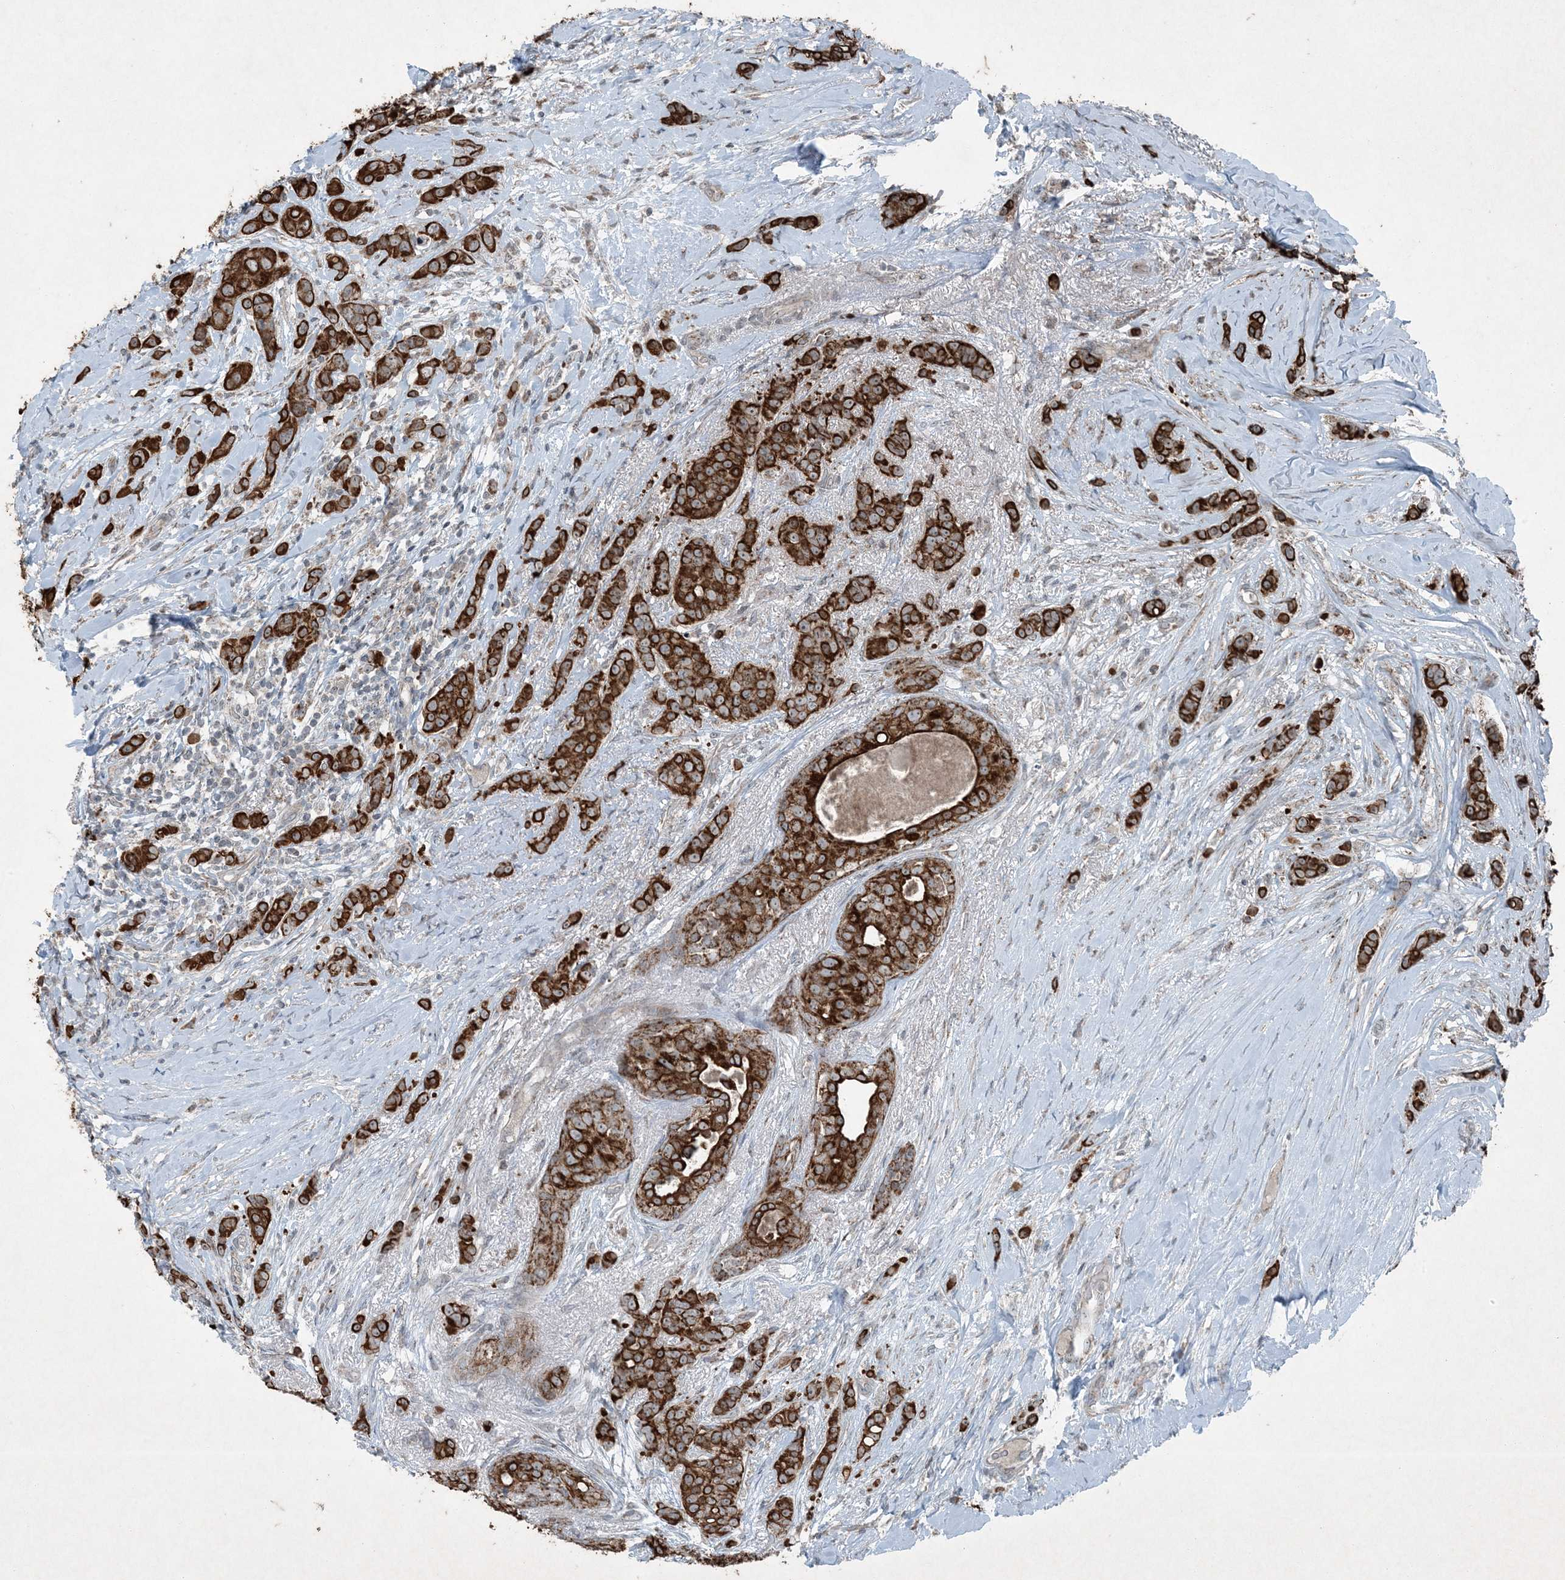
{"staining": {"intensity": "strong", "quantity": ">75%", "location": "cytoplasmic/membranous"}, "tissue": "breast cancer", "cell_type": "Tumor cells", "image_type": "cancer", "snomed": [{"axis": "morphology", "description": "Lobular carcinoma"}, {"axis": "topography", "description": "Breast"}], "caption": "Immunohistochemistry (DAB) staining of breast cancer displays strong cytoplasmic/membranous protein positivity in about >75% of tumor cells.", "gene": "PC", "patient": {"sex": "female", "age": 51}}